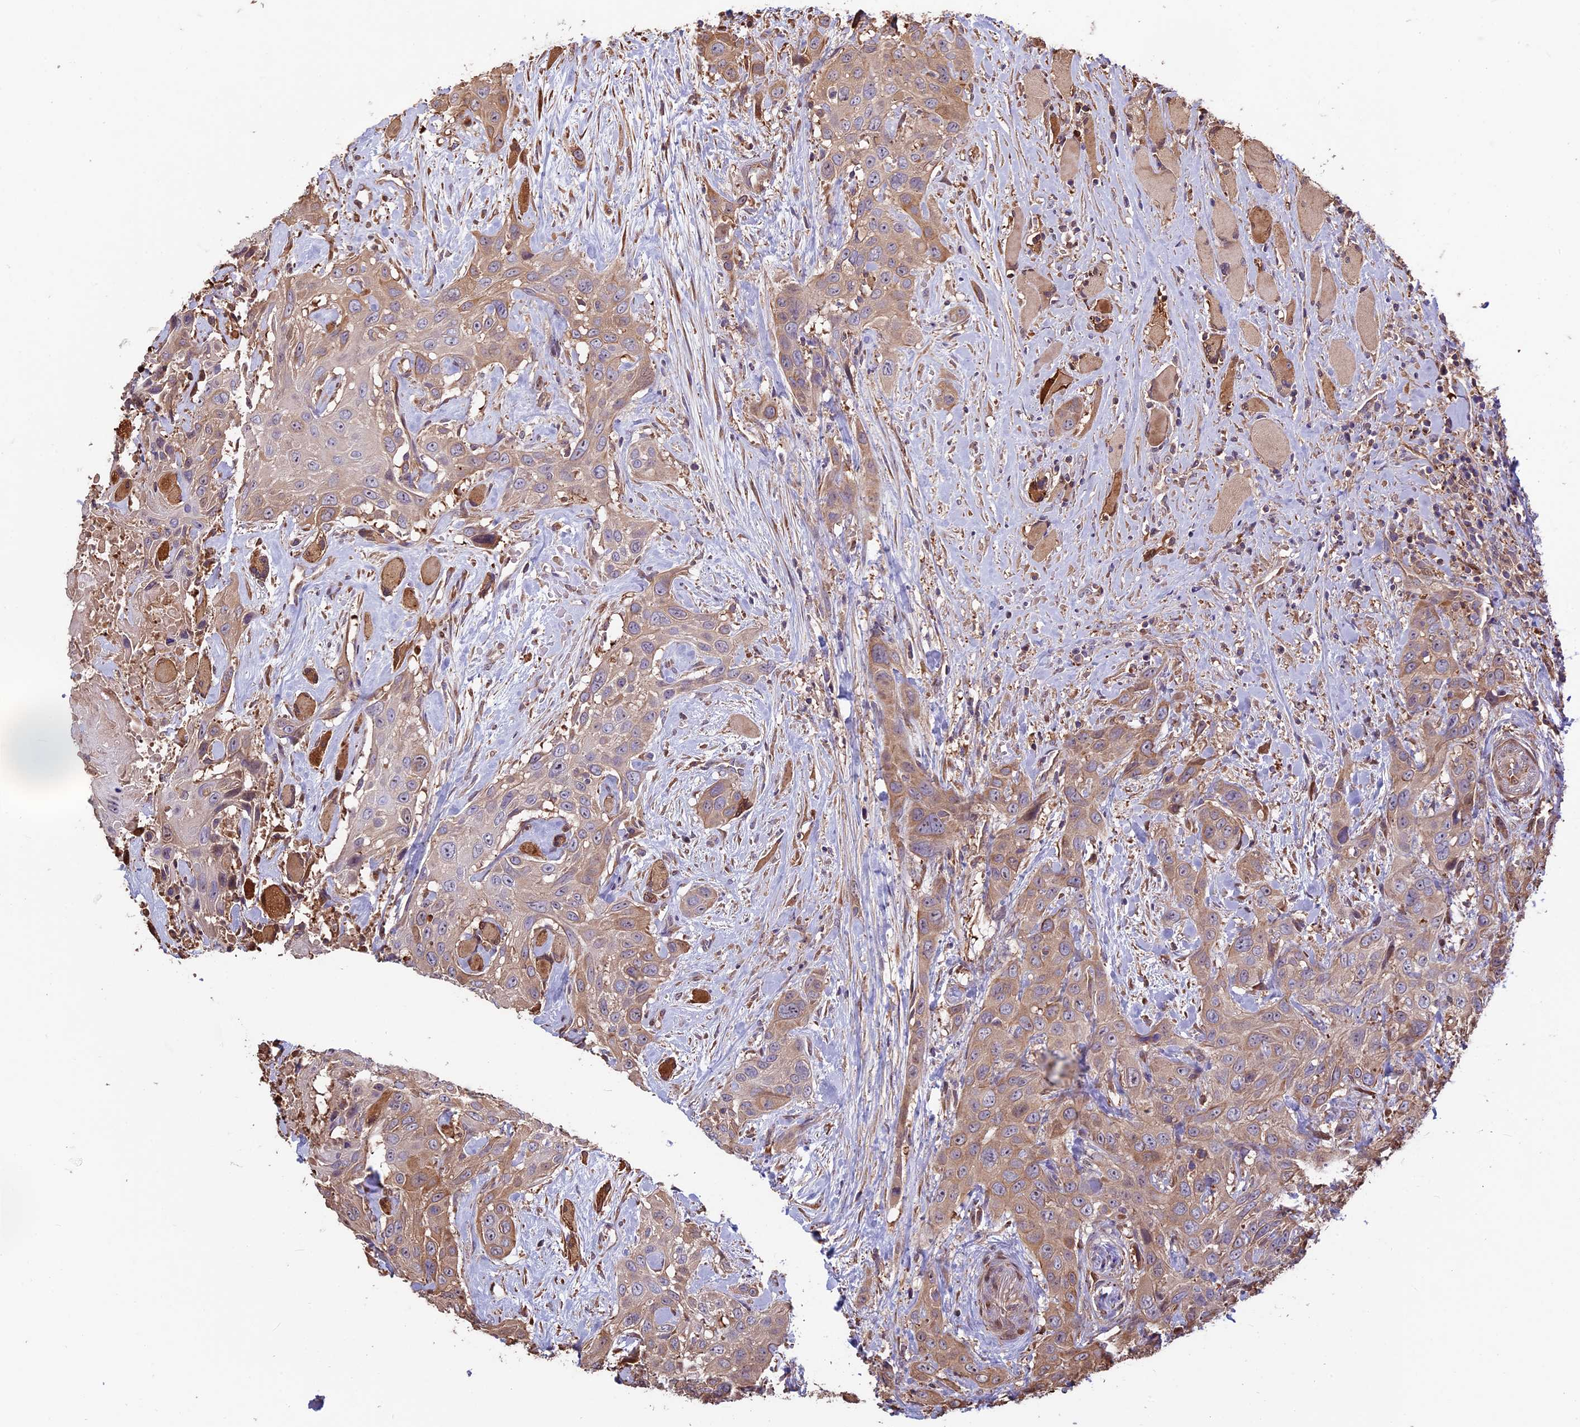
{"staining": {"intensity": "moderate", "quantity": "25%-75%", "location": "cytoplasmic/membranous"}, "tissue": "head and neck cancer", "cell_type": "Tumor cells", "image_type": "cancer", "snomed": [{"axis": "morphology", "description": "Squamous cell carcinoma, NOS"}, {"axis": "topography", "description": "Head-Neck"}], "caption": "Protein expression analysis of squamous cell carcinoma (head and neck) reveals moderate cytoplasmic/membranous positivity in approximately 25%-75% of tumor cells.", "gene": "VWA3A", "patient": {"sex": "male", "age": 81}}